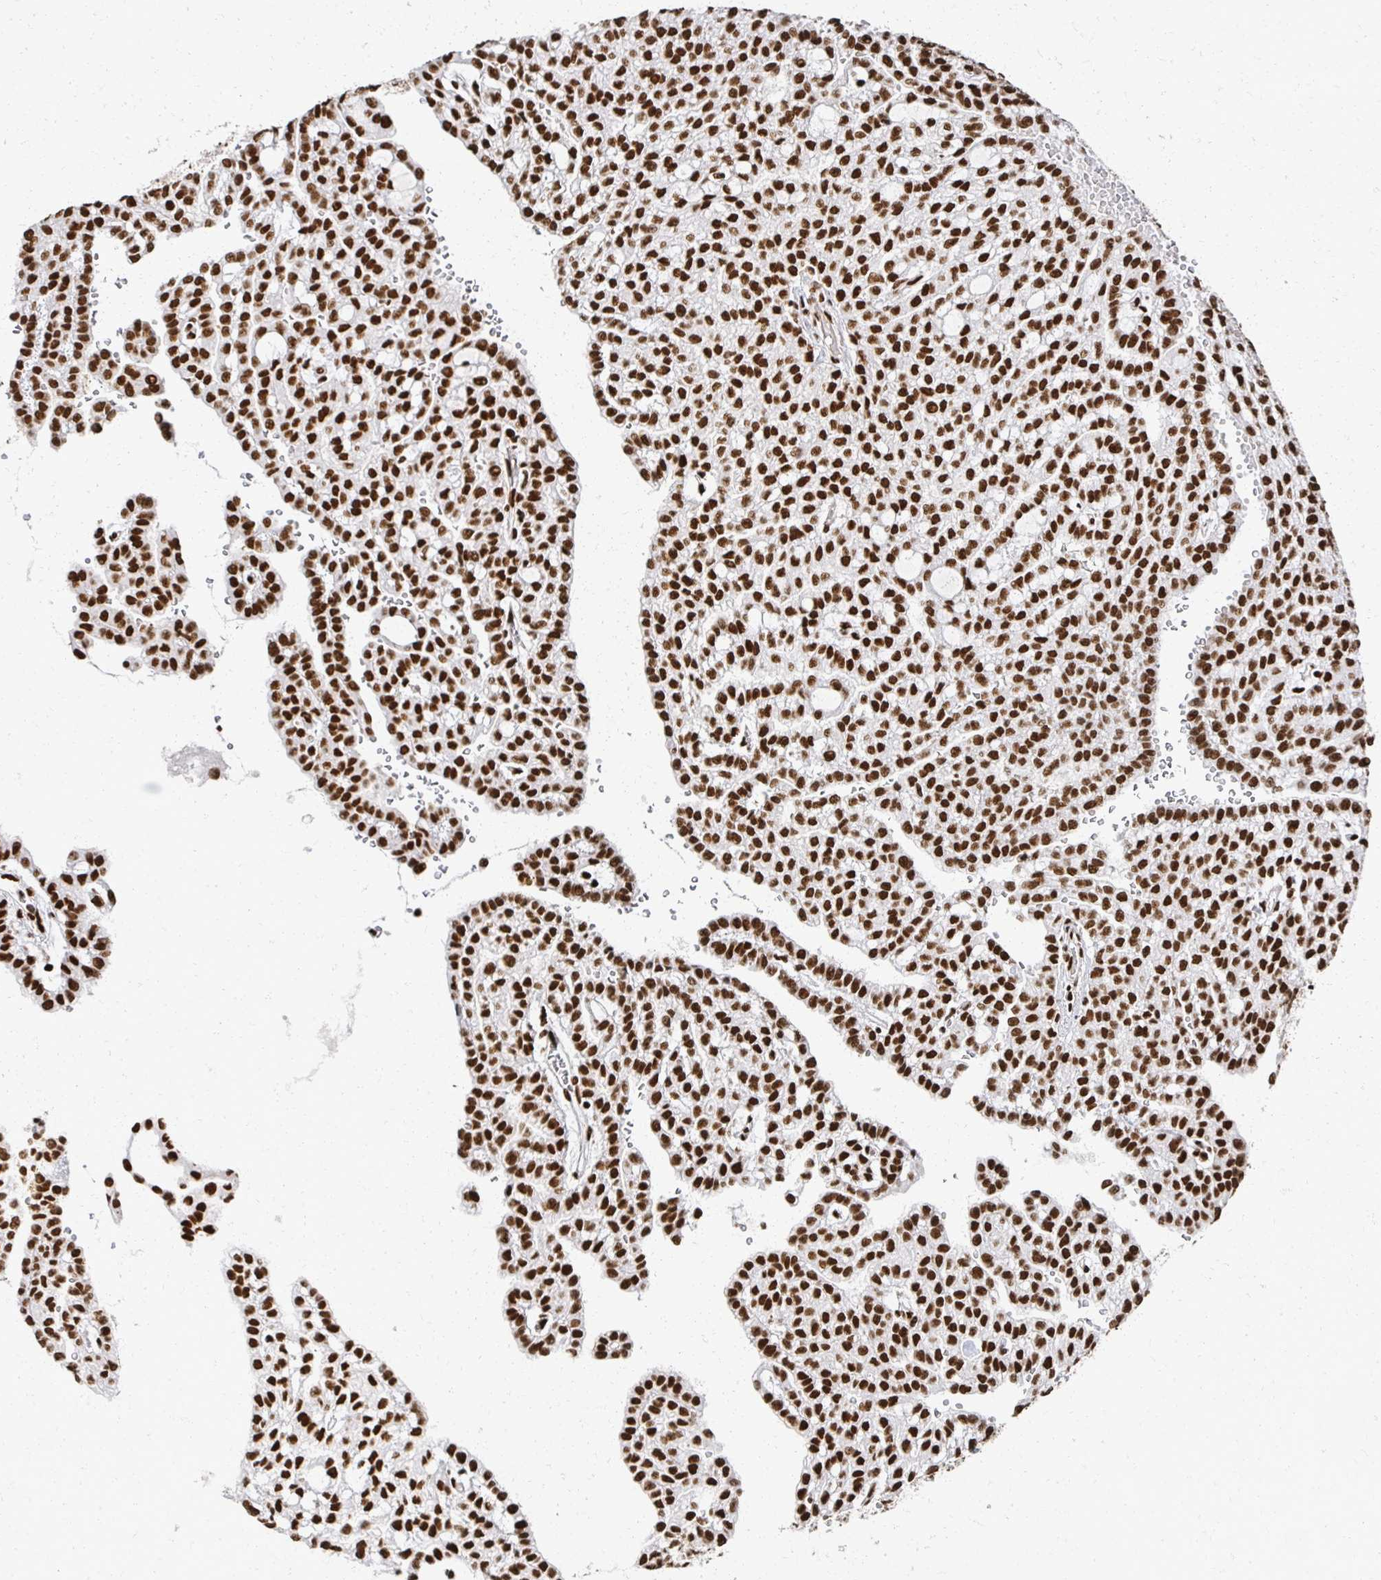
{"staining": {"intensity": "strong", "quantity": ">75%", "location": "nuclear"}, "tissue": "renal cancer", "cell_type": "Tumor cells", "image_type": "cancer", "snomed": [{"axis": "morphology", "description": "Adenocarcinoma, NOS"}, {"axis": "topography", "description": "Kidney"}], "caption": "The micrograph demonstrates immunohistochemical staining of renal adenocarcinoma. There is strong nuclear expression is seen in approximately >75% of tumor cells. (DAB IHC with brightfield microscopy, high magnification).", "gene": "RBBP7", "patient": {"sex": "male", "age": 63}}